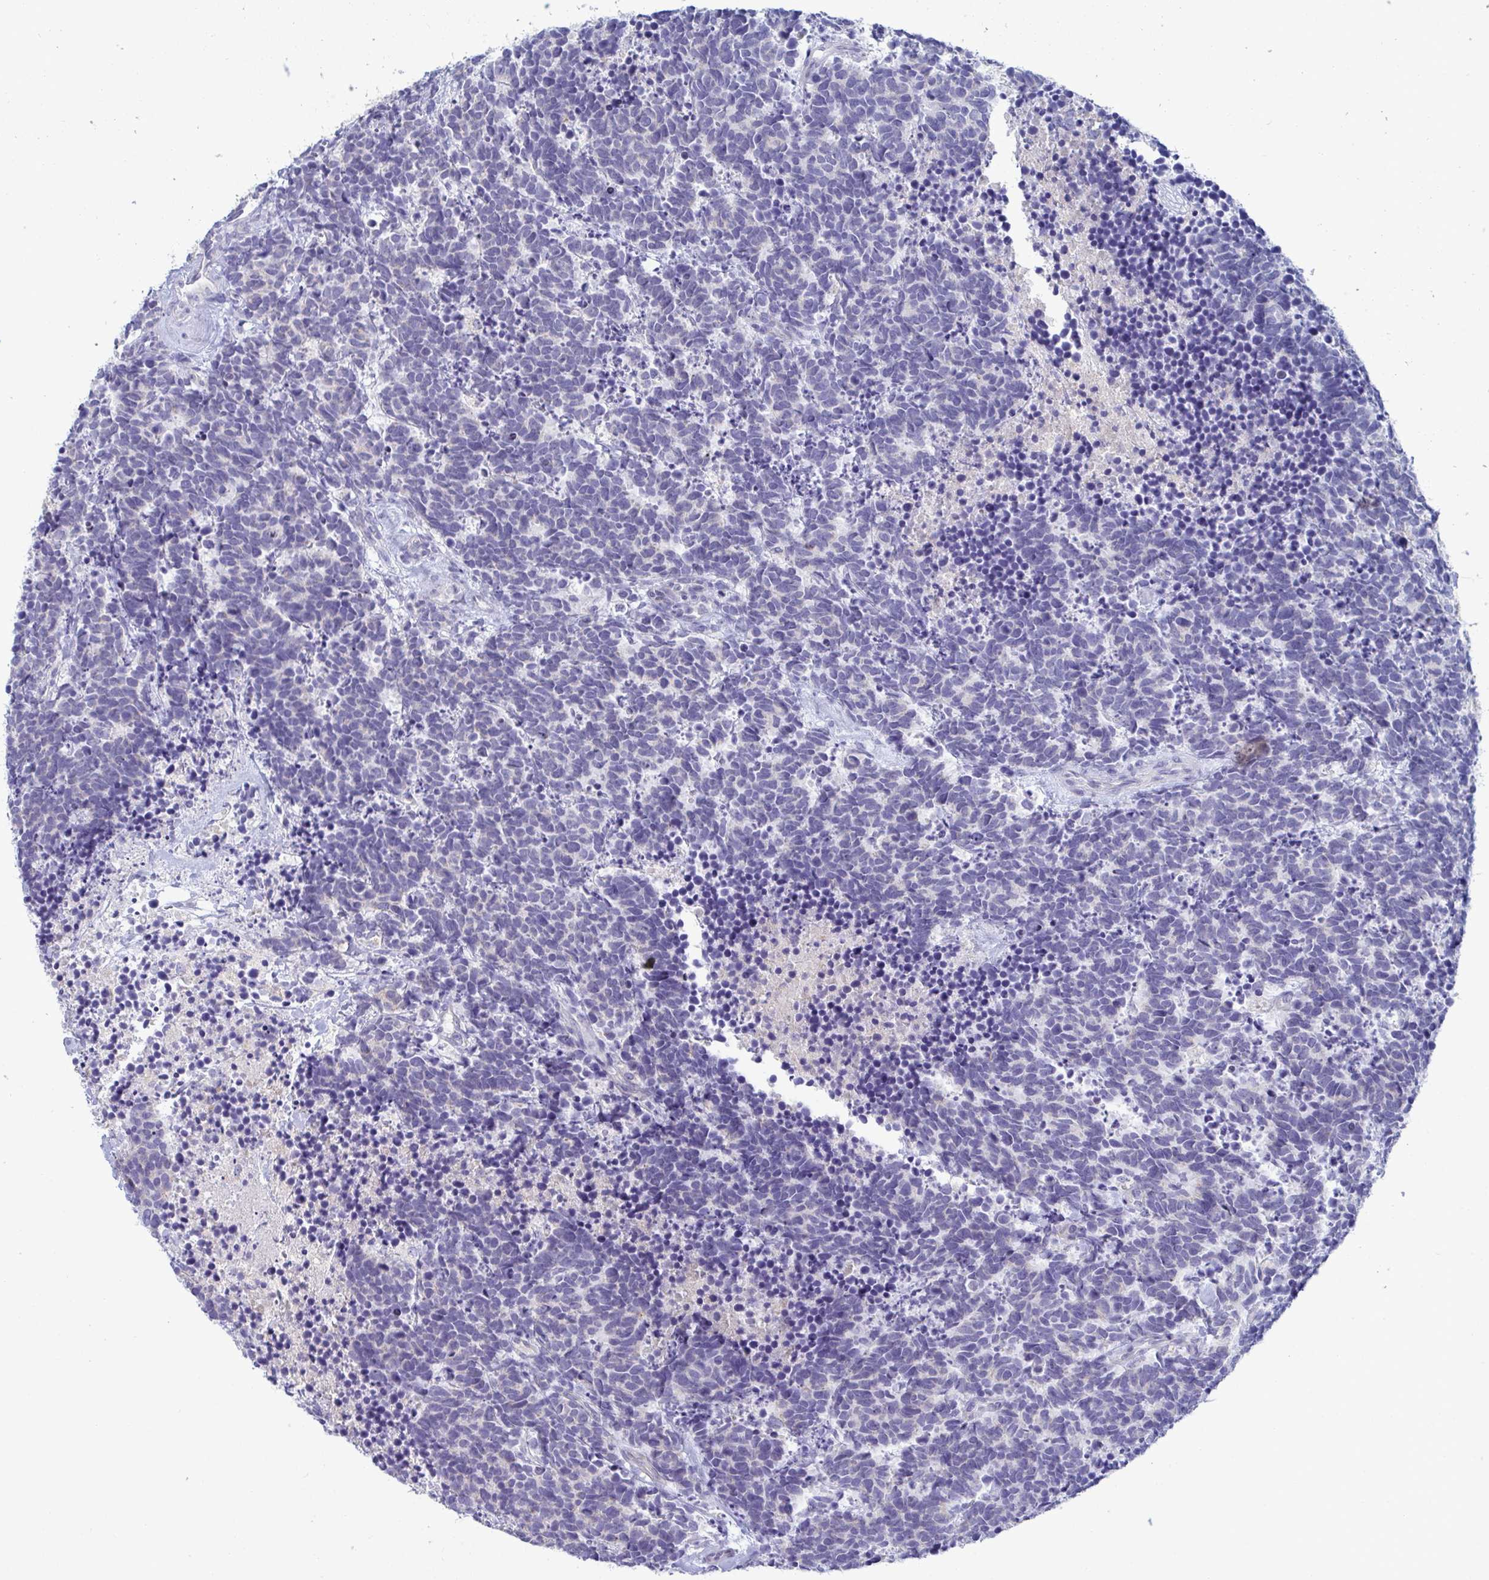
{"staining": {"intensity": "negative", "quantity": "none", "location": "none"}, "tissue": "carcinoid", "cell_type": "Tumor cells", "image_type": "cancer", "snomed": [{"axis": "morphology", "description": "Carcinoma, NOS"}, {"axis": "morphology", "description": "Carcinoid, malignant, NOS"}, {"axis": "topography", "description": "Prostate"}], "caption": "The immunohistochemistry micrograph has no significant positivity in tumor cells of carcinoid (malignant) tissue.", "gene": "TAS2R38", "patient": {"sex": "male", "age": 57}}